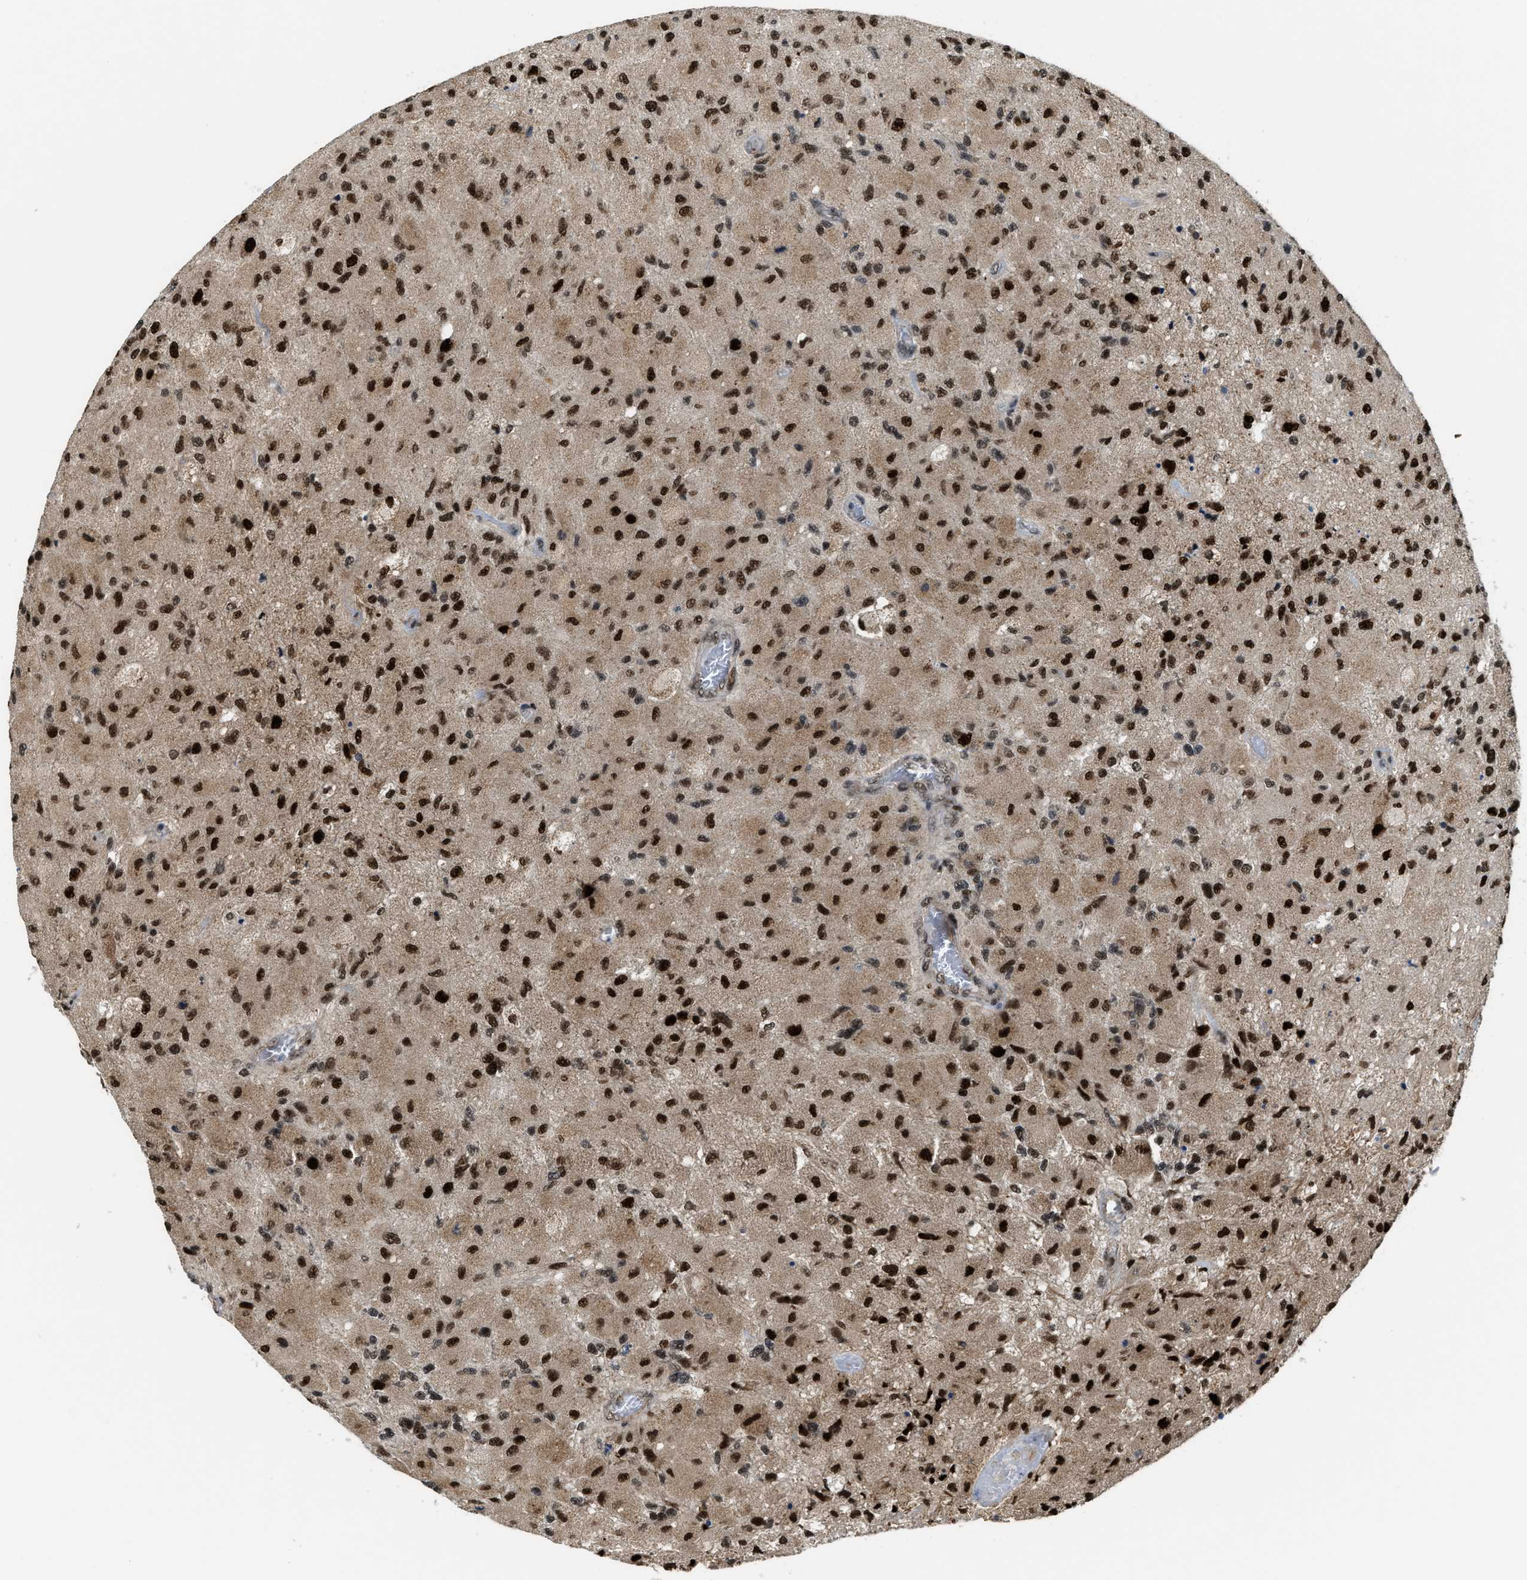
{"staining": {"intensity": "strong", "quantity": ">75%", "location": "nuclear"}, "tissue": "glioma", "cell_type": "Tumor cells", "image_type": "cancer", "snomed": [{"axis": "morphology", "description": "Normal tissue, NOS"}, {"axis": "morphology", "description": "Glioma, malignant, High grade"}, {"axis": "topography", "description": "Cerebral cortex"}], "caption": "Immunohistochemical staining of malignant high-grade glioma demonstrates strong nuclear protein positivity in approximately >75% of tumor cells.", "gene": "ZNF250", "patient": {"sex": "male", "age": 77}}